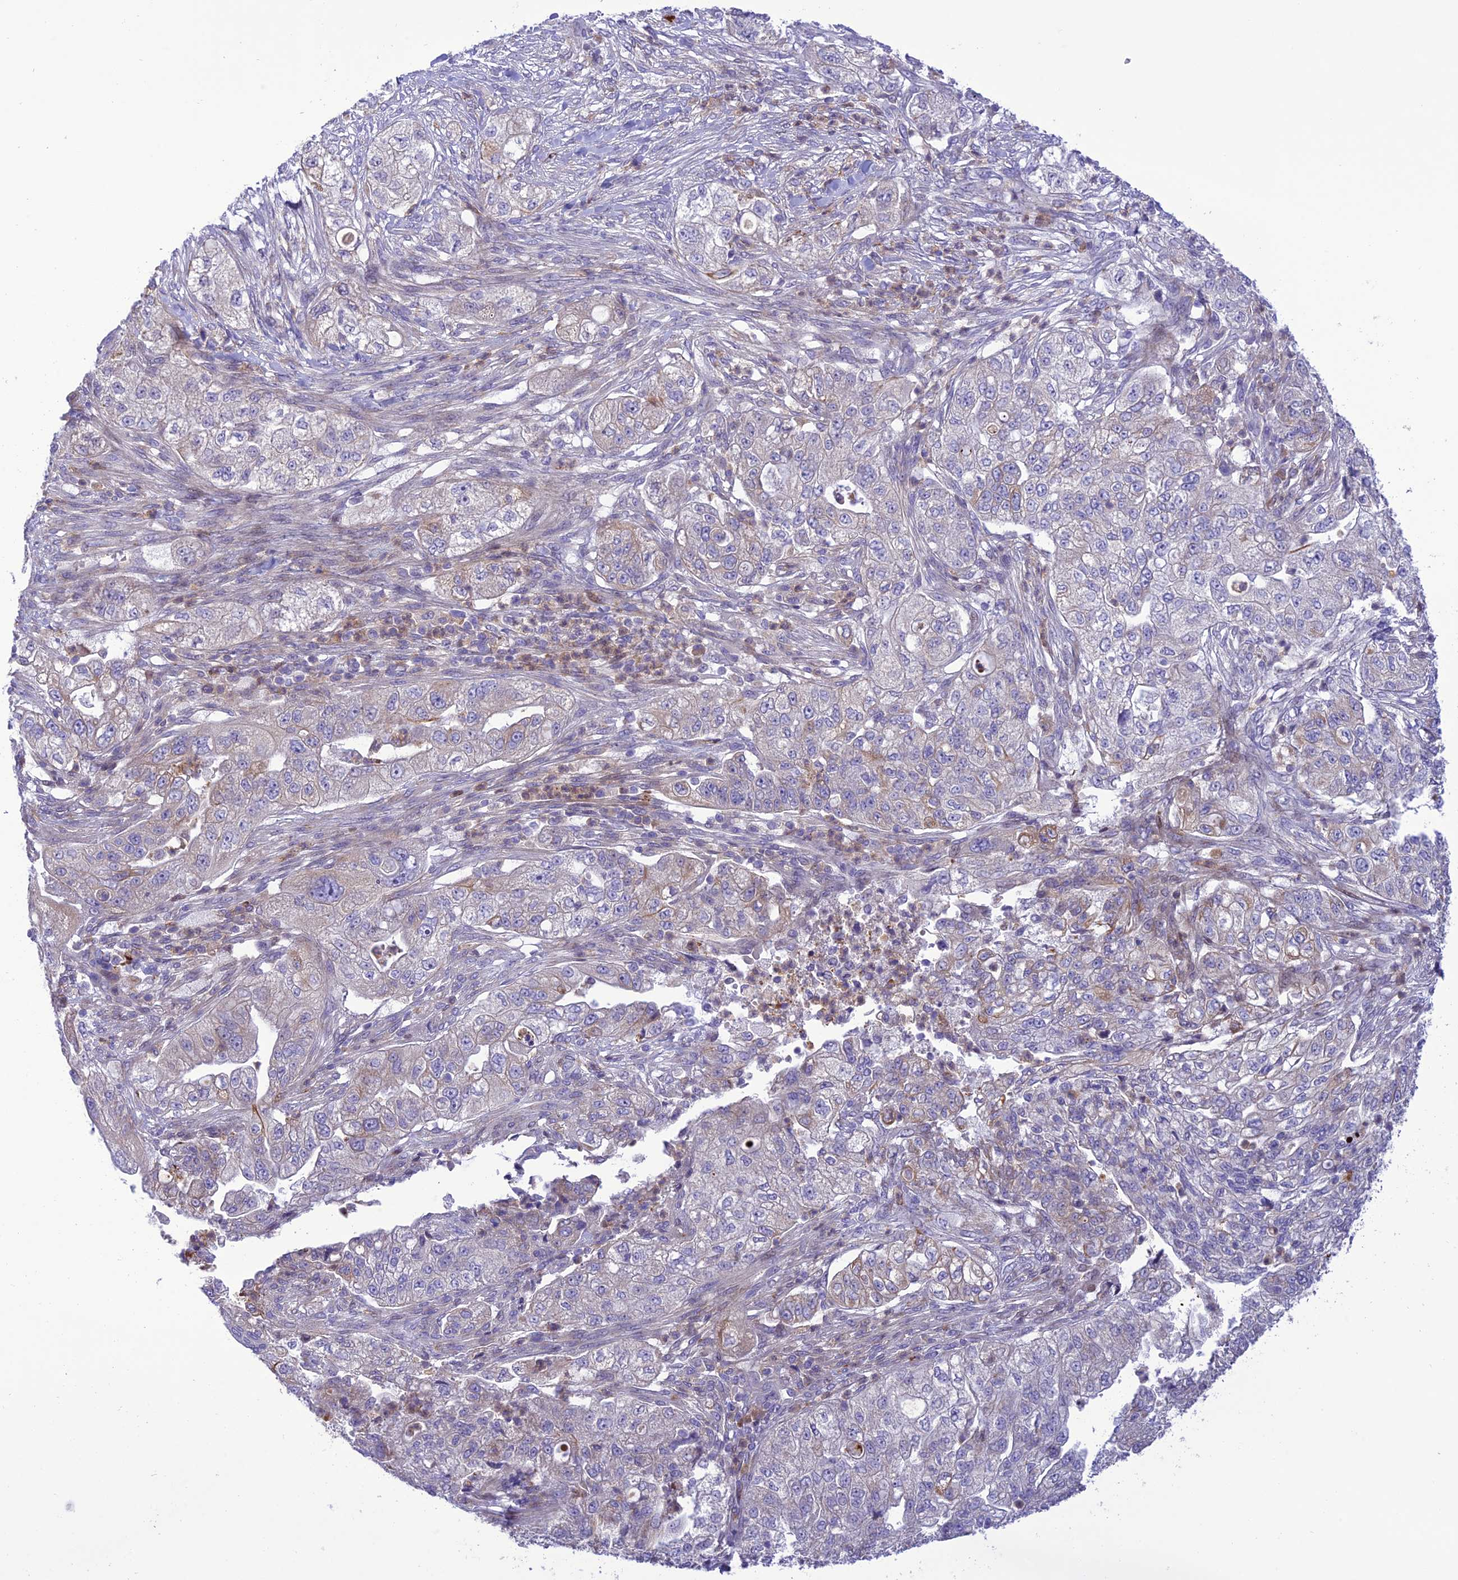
{"staining": {"intensity": "negative", "quantity": "none", "location": "none"}, "tissue": "pancreatic cancer", "cell_type": "Tumor cells", "image_type": "cancer", "snomed": [{"axis": "morphology", "description": "Adenocarcinoma, NOS"}, {"axis": "topography", "description": "Pancreas"}], "caption": "This is an immunohistochemistry (IHC) micrograph of adenocarcinoma (pancreatic). There is no staining in tumor cells.", "gene": "JMY", "patient": {"sex": "female", "age": 78}}